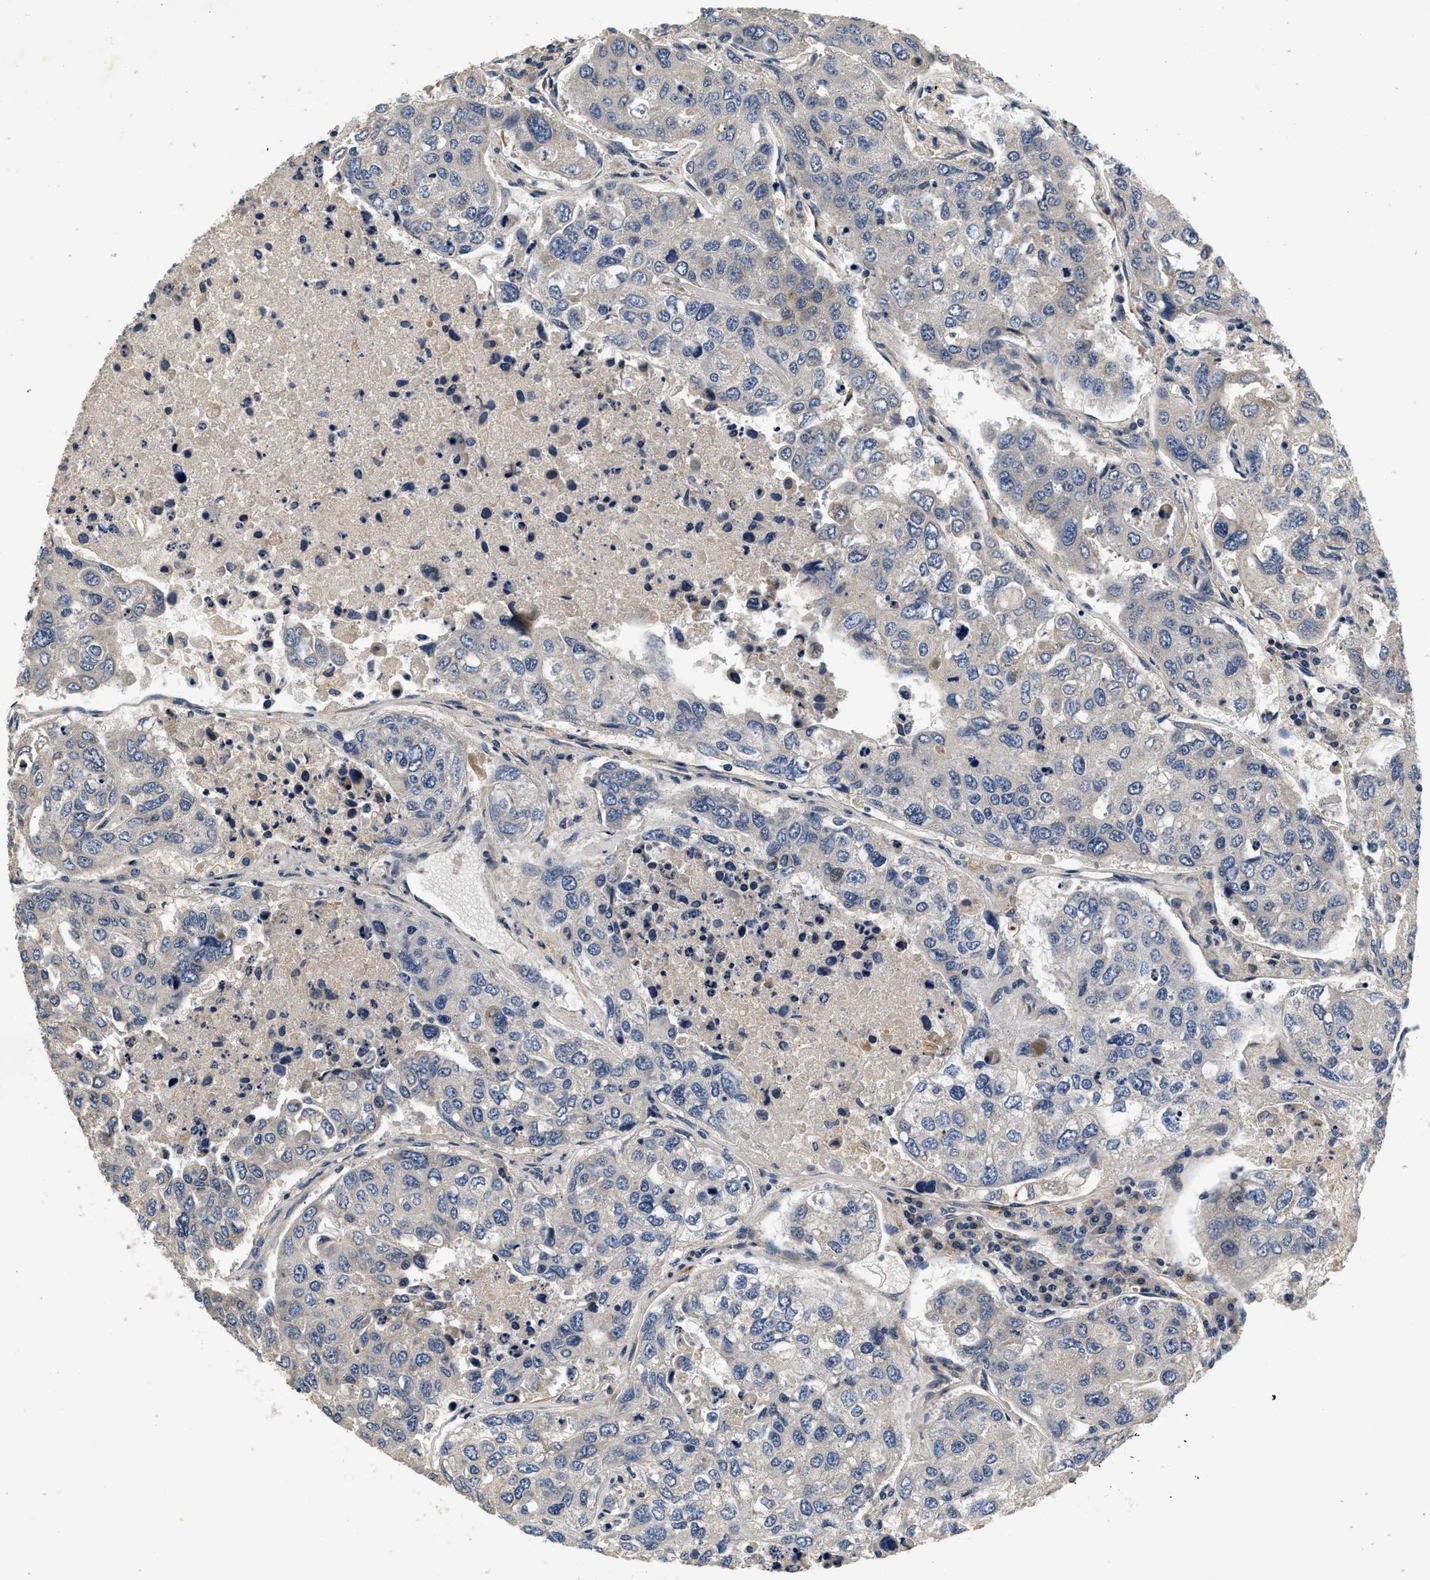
{"staining": {"intensity": "moderate", "quantity": "<25%", "location": "cytoplasmic/membranous"}, "tissue": "urothelial cancer", "cell_type": "Tumor cells", "image_type": "cancer", "snomed": [{"axis": "morphology", "description": "Urothelial carcinoma, High grade"}, {"axis": "topography", "description": "Lymph node"}, {"axis": "topography", "description": "Urinary bladder"}], "caption": "Immunohistochemistry (DAB (3,3'-diaminobenzidine)) staining of urothelial carcinoma (high-grade) demonstrates moderate cytoplasmic/membranous protein expression in approximately <25% of tumor cells. (DAB (3,3'-diaminobenzidine) = brown stain, brightfield microscopy at high magnification).", "gene": "NME6", "patient": {"sex": "male", "age": 51}}